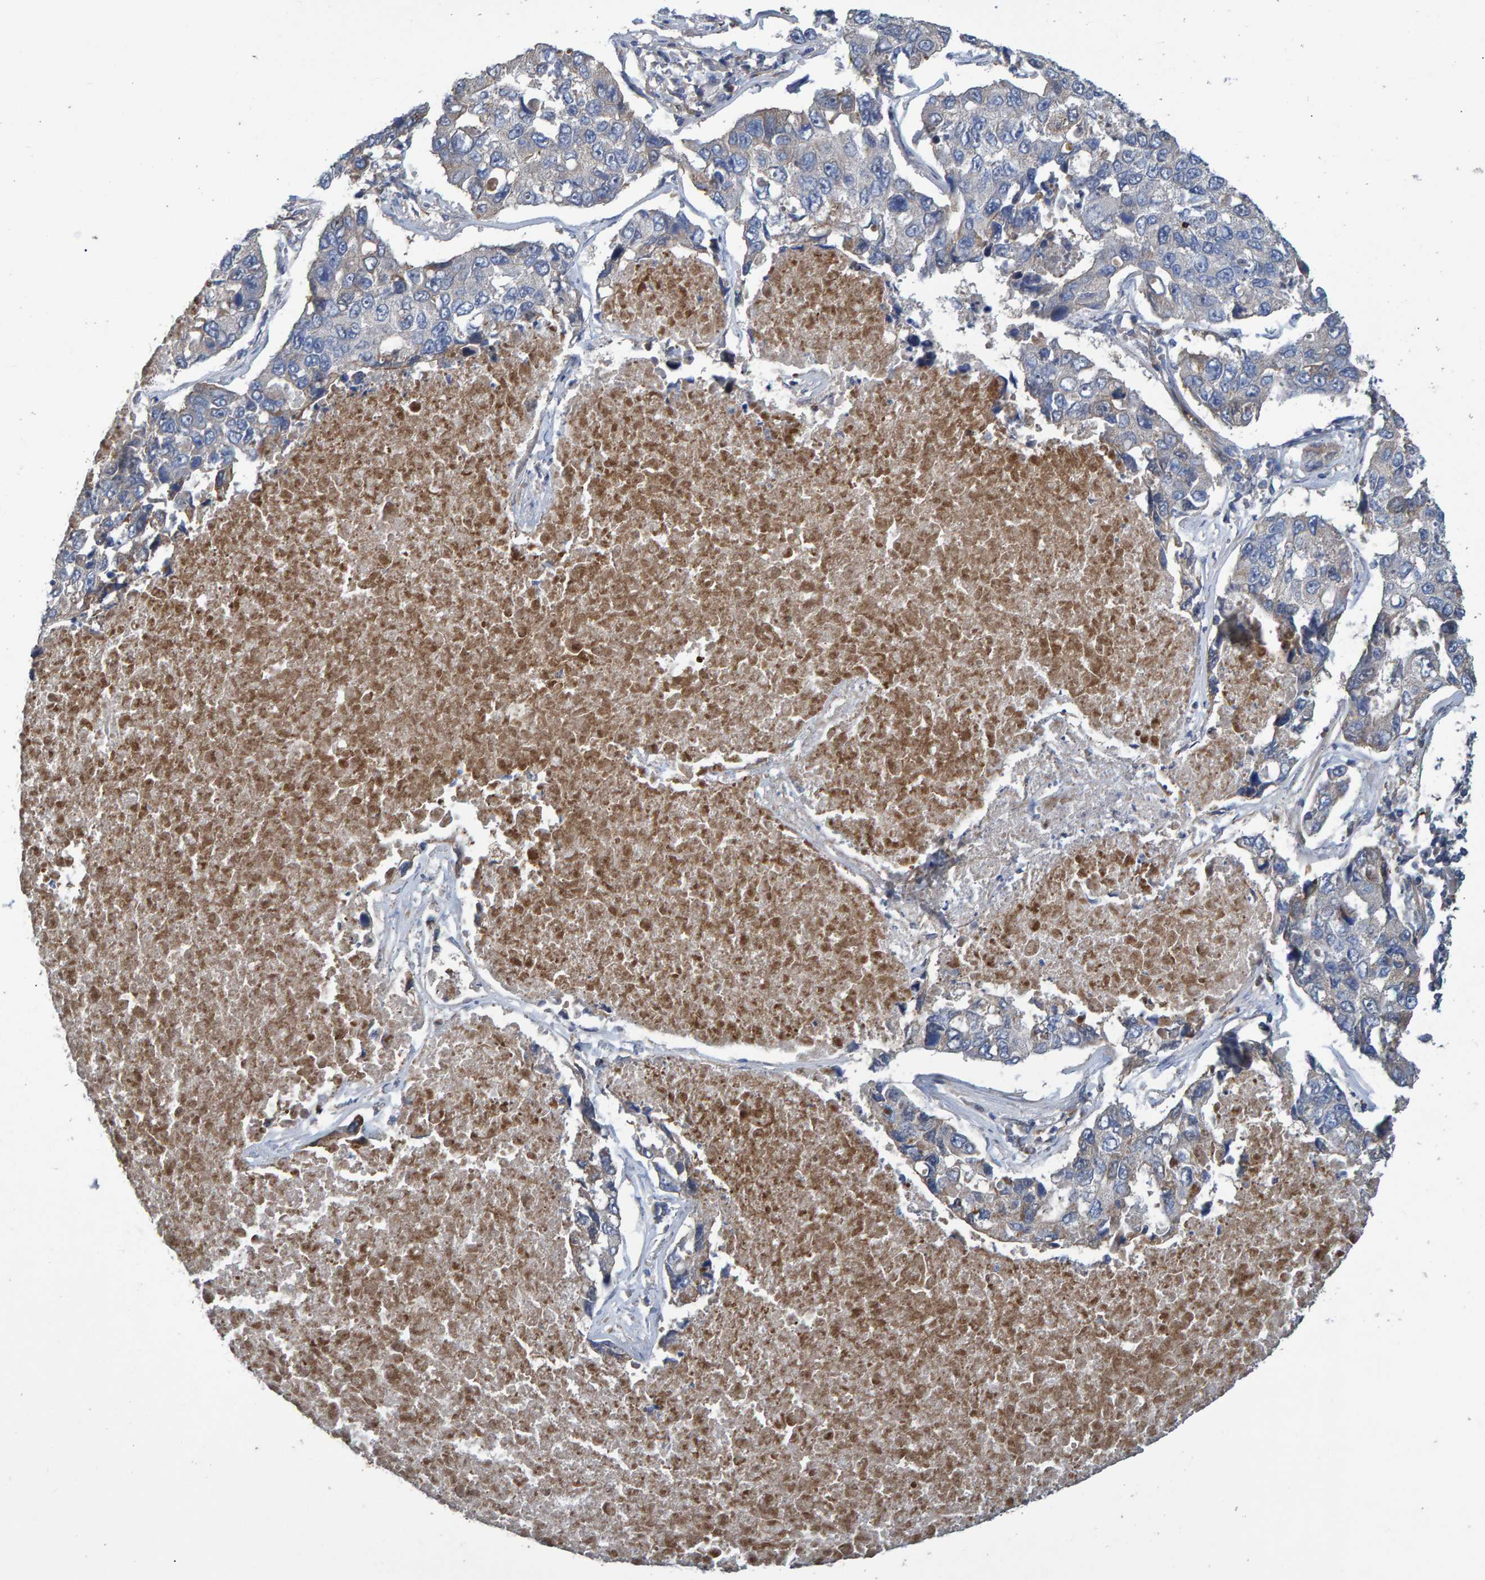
{"staining": {"intensity": "weak", "quantity": "<25%", "location": "cytoplasmic/membranous"}, "tissue": "lung cancer", "cell_type": "Tumor cells", "image_type": "cancer", "snomed": [{"axis": "morphology", "description": "Adenocarcinoma, NOS"}, {"axis": "topography", "description": "Lung"}], "caption": "Immunohistochemistry of human adenocarcinoma (lung) displays no expression in tumor cells.", "gene": "SLIT2", "patient": {"sex": "male", "age": 64}}